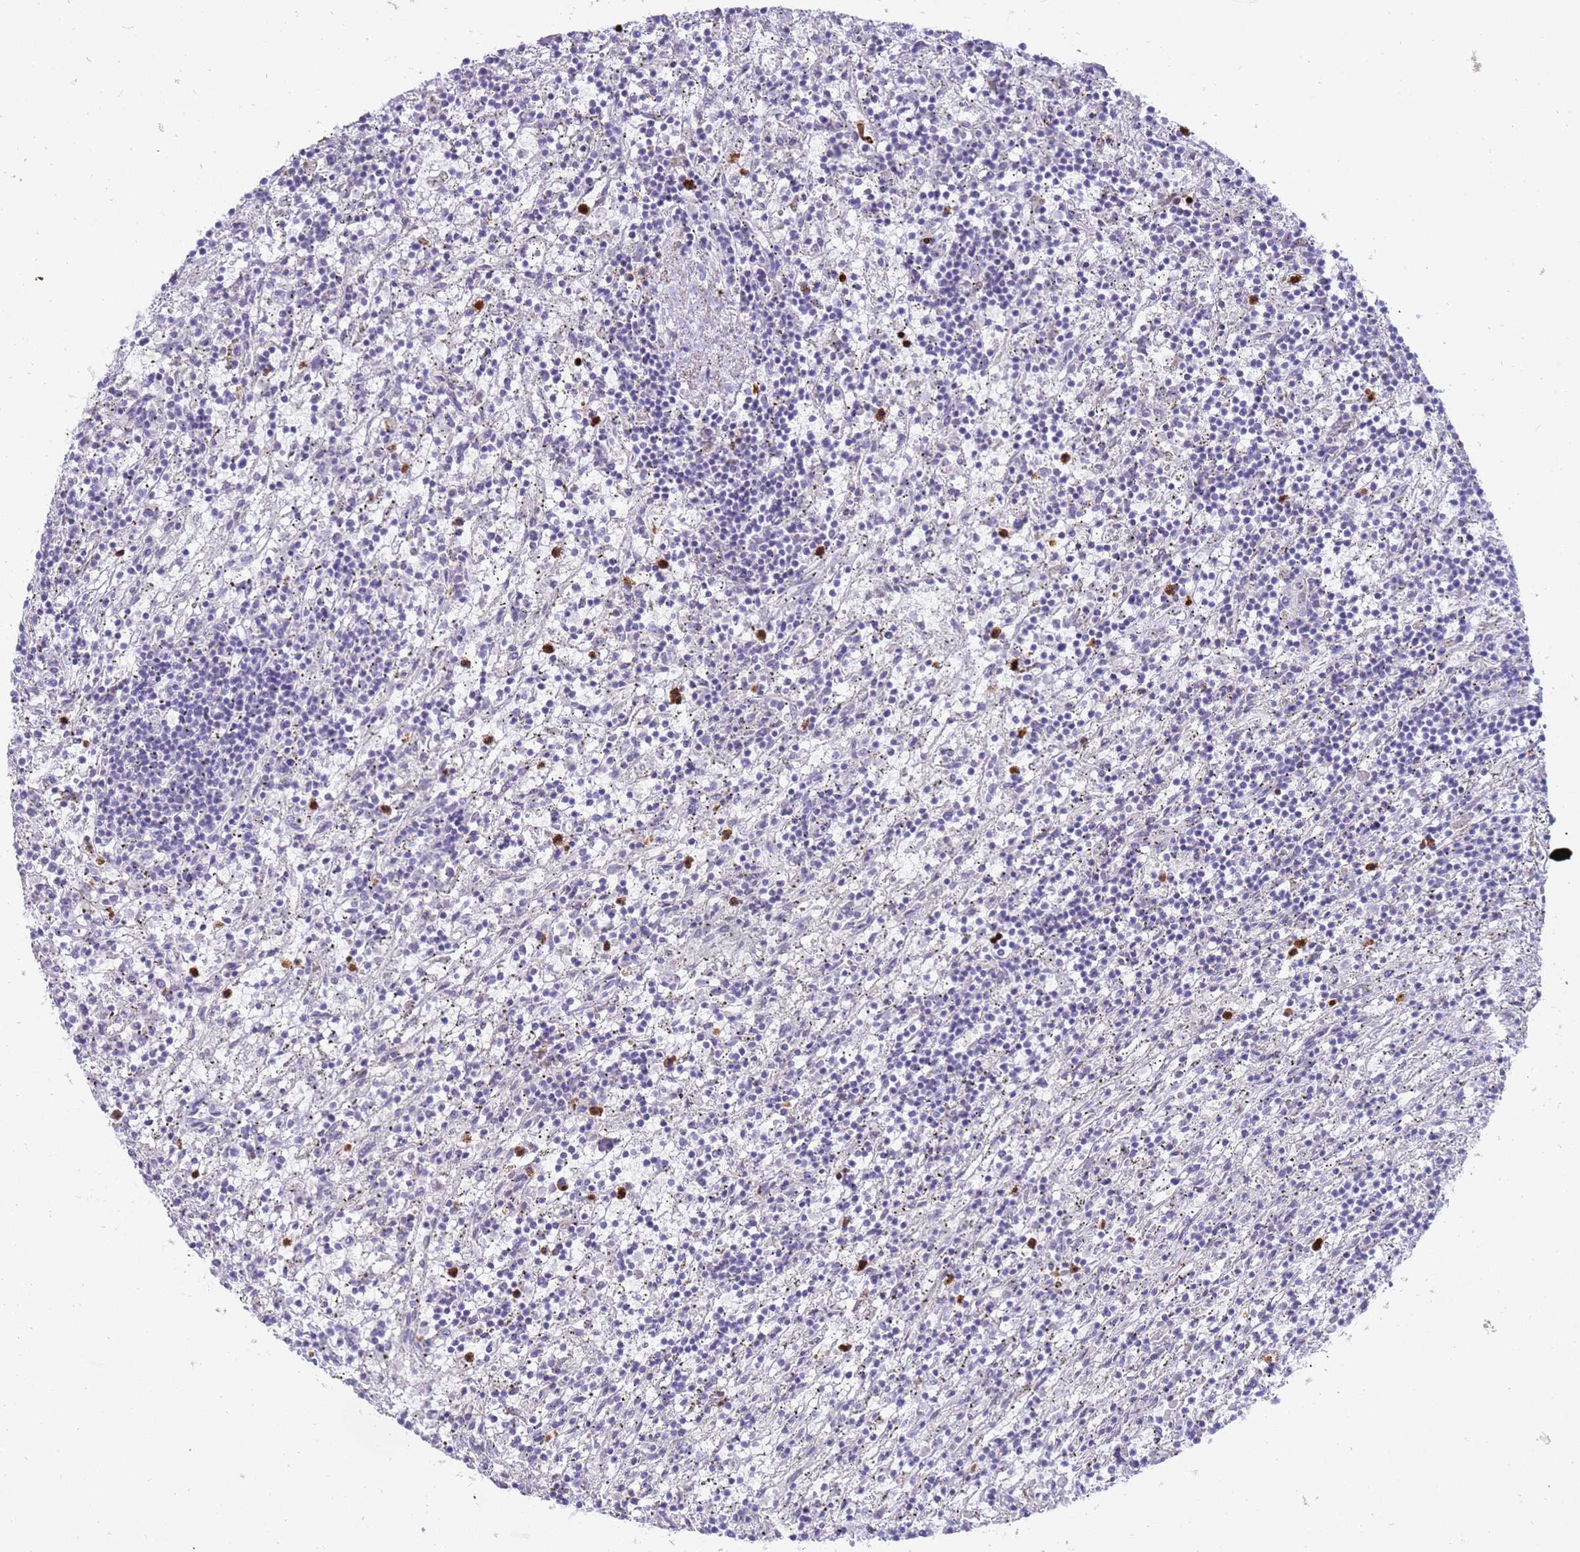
{"staining": {"intensity": "negative", "quantity": "none", "location": "none"}, "tissue": "lymphoma", "cell_type": "Tumor cells", "image_type": "cancer", "snomed": [{"axis": "morphology", "description": "Malignant lymphoma, non-Hodgkin's type, Low grade"}, {"axis": "topography", "description": "Spleen"}], "caption": "High magnification brightfield microscopy of lymphoma stained with DAB (brown) and counterstained with hematoxylin (blue): tumor cells show no significant staining.", "gene": "STK25", "patient": {"sex": "male", "age": 76}}